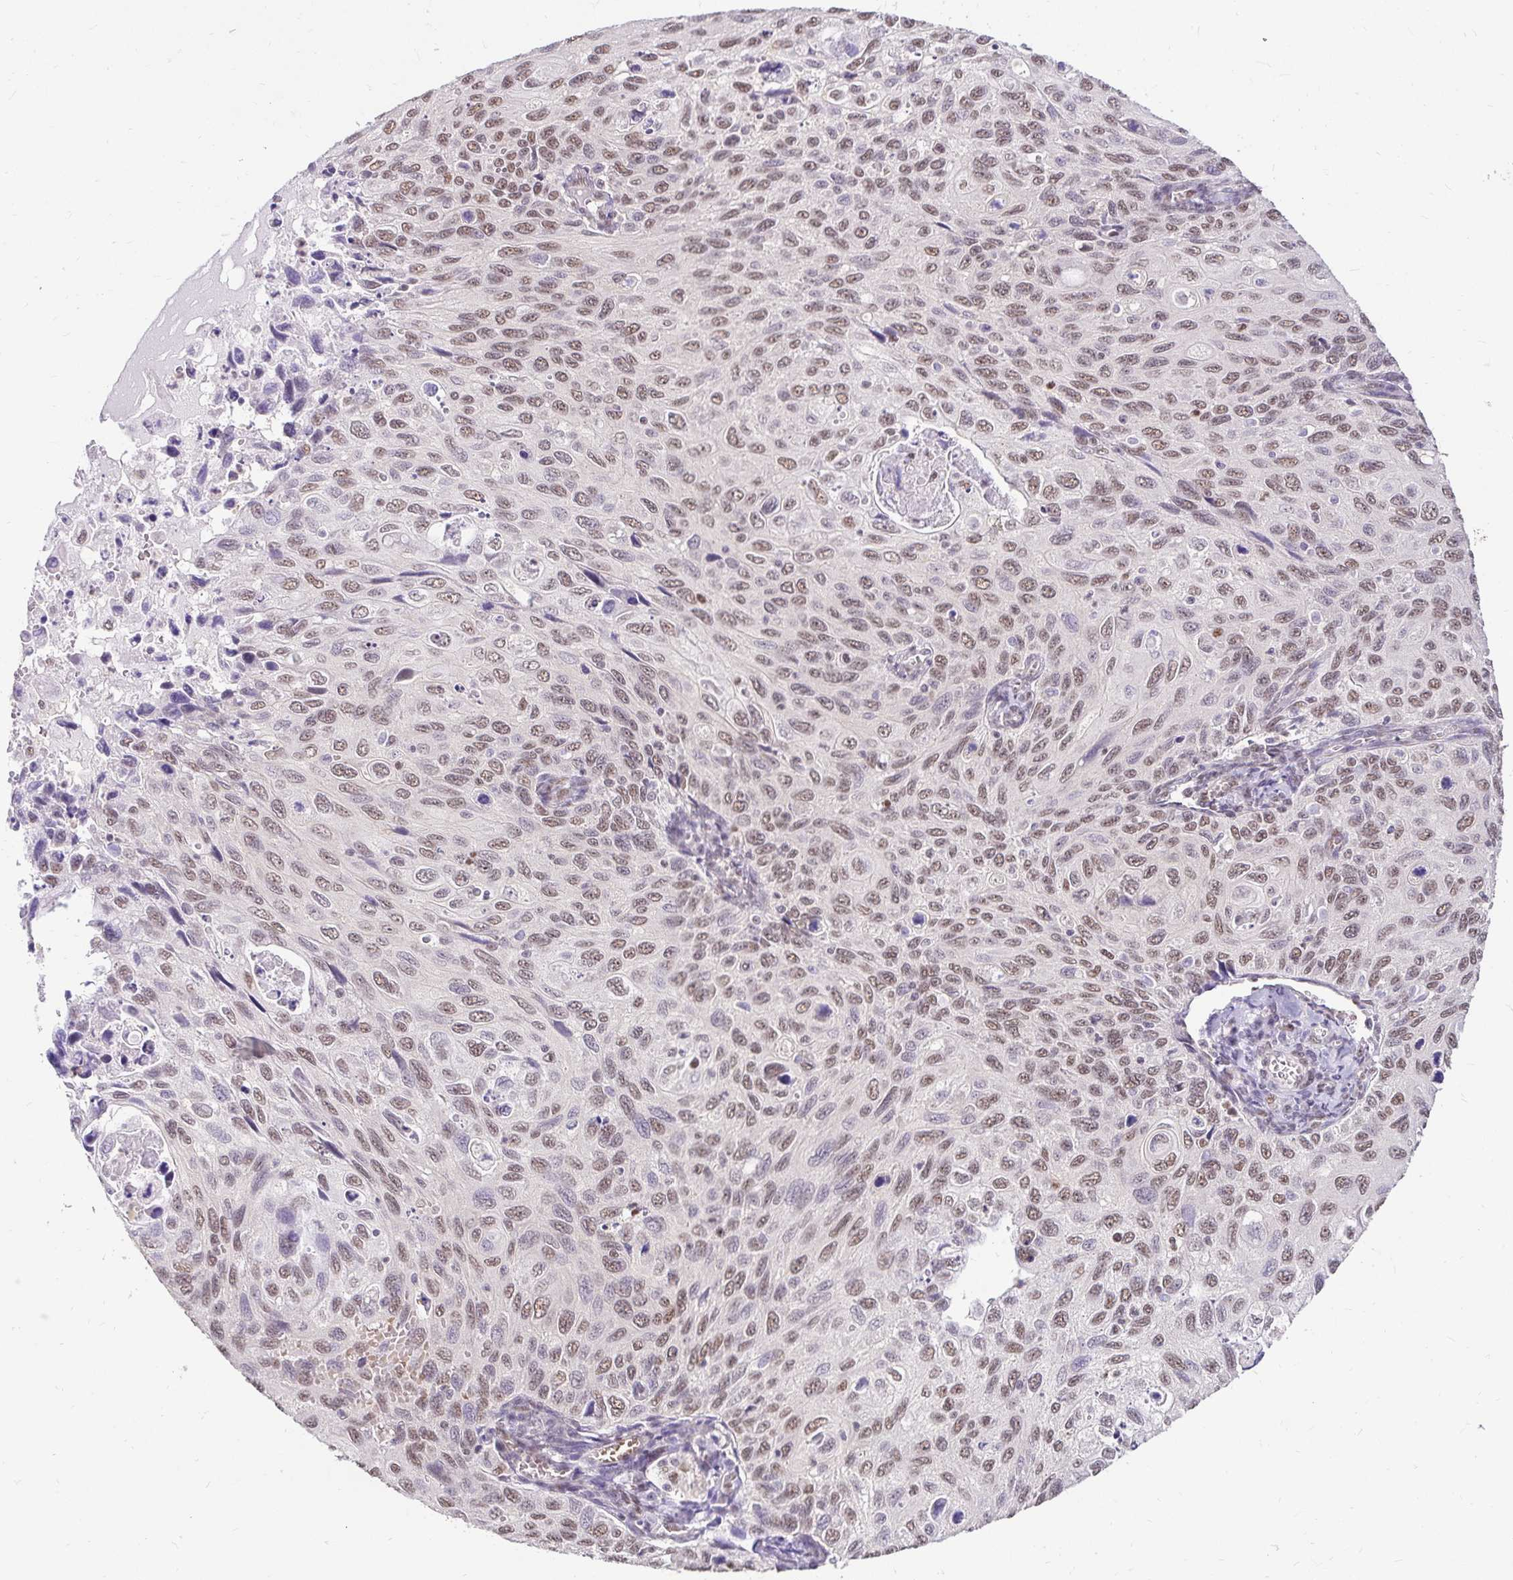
{"staining": {"intensity": "moderate", "quantity": ">75%", "location": "nuclear"}, "tissue": "cervical cancer", "cell_type": "Tumor cells", "image_type": "cancer", "snomed": [{"axis": "morphology", "description": "Squamous cell carcinoma, NOS"}, {"axis": "topography", "description": "Cervix"}], "caption": "Tumor cells reveal medium levels of moderate nuclear staining in approximately >75% of cells in human cervical squamous cell carcinoma.", "gene": "RIMS4", "patient": {"sex": "female", "age": 70}}